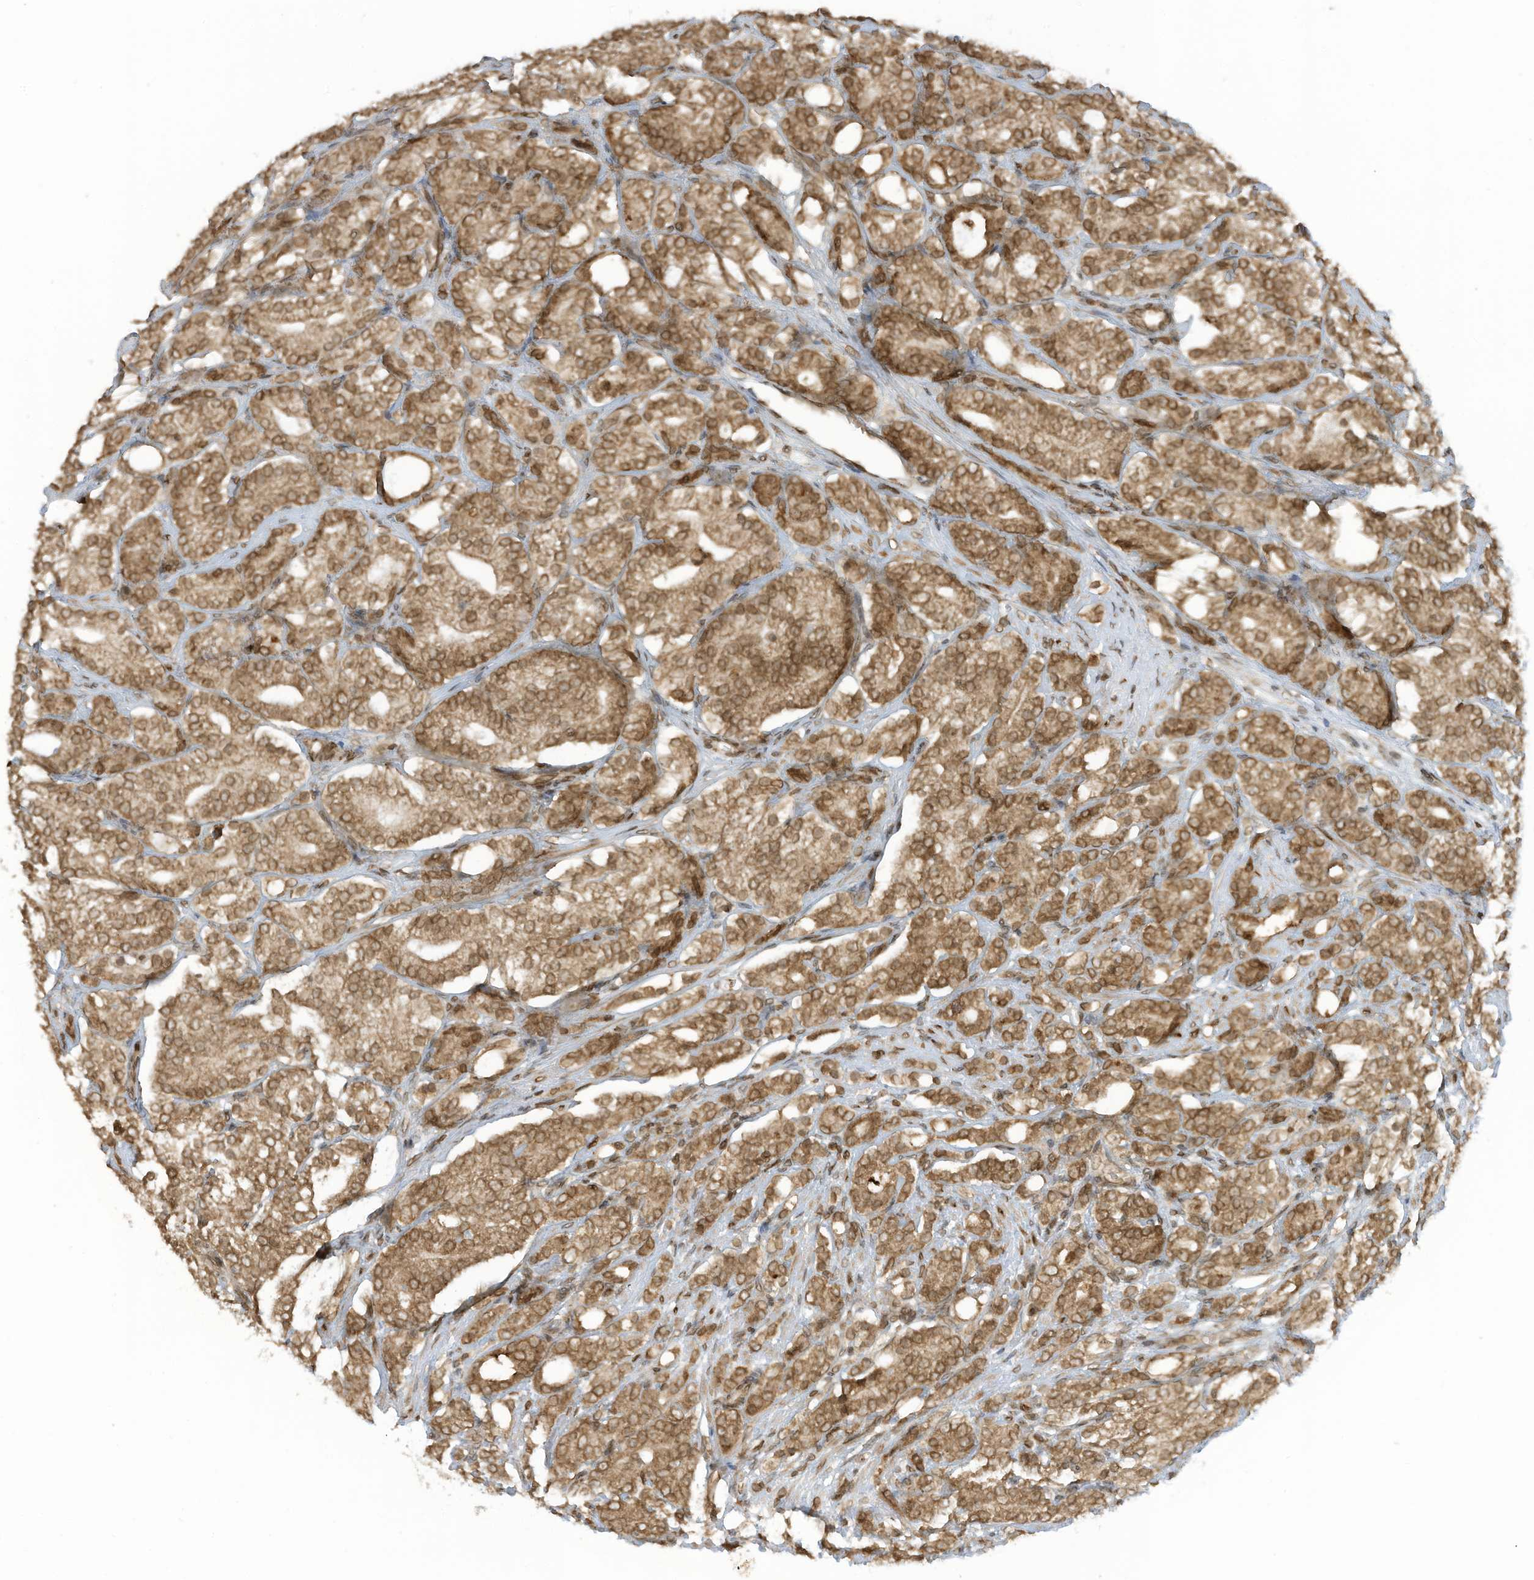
{"staining": {"intensity": "moderate", "quantity": ">75%", "location": "cytoplasmic/membranous,nuclear"}, "tissue": "prostate cancer", "cell_type": "Tumor cells", "image_type": "cancer", "snomed": [{"axis": "morphology", "description": "Adenocarcinoma, High grade"}, {"axis": "topography", "description": "Prostate"}], "caption": "About >75% of tumor cells in human prostate adenocarcinoma (high-grade) display moderate cytoplasmic/membranous and nuclear protein expression as visualized by brown immunohistochemical staining.", "gene": "RABL3", "patient": {"sex": "male", "age": 57}}